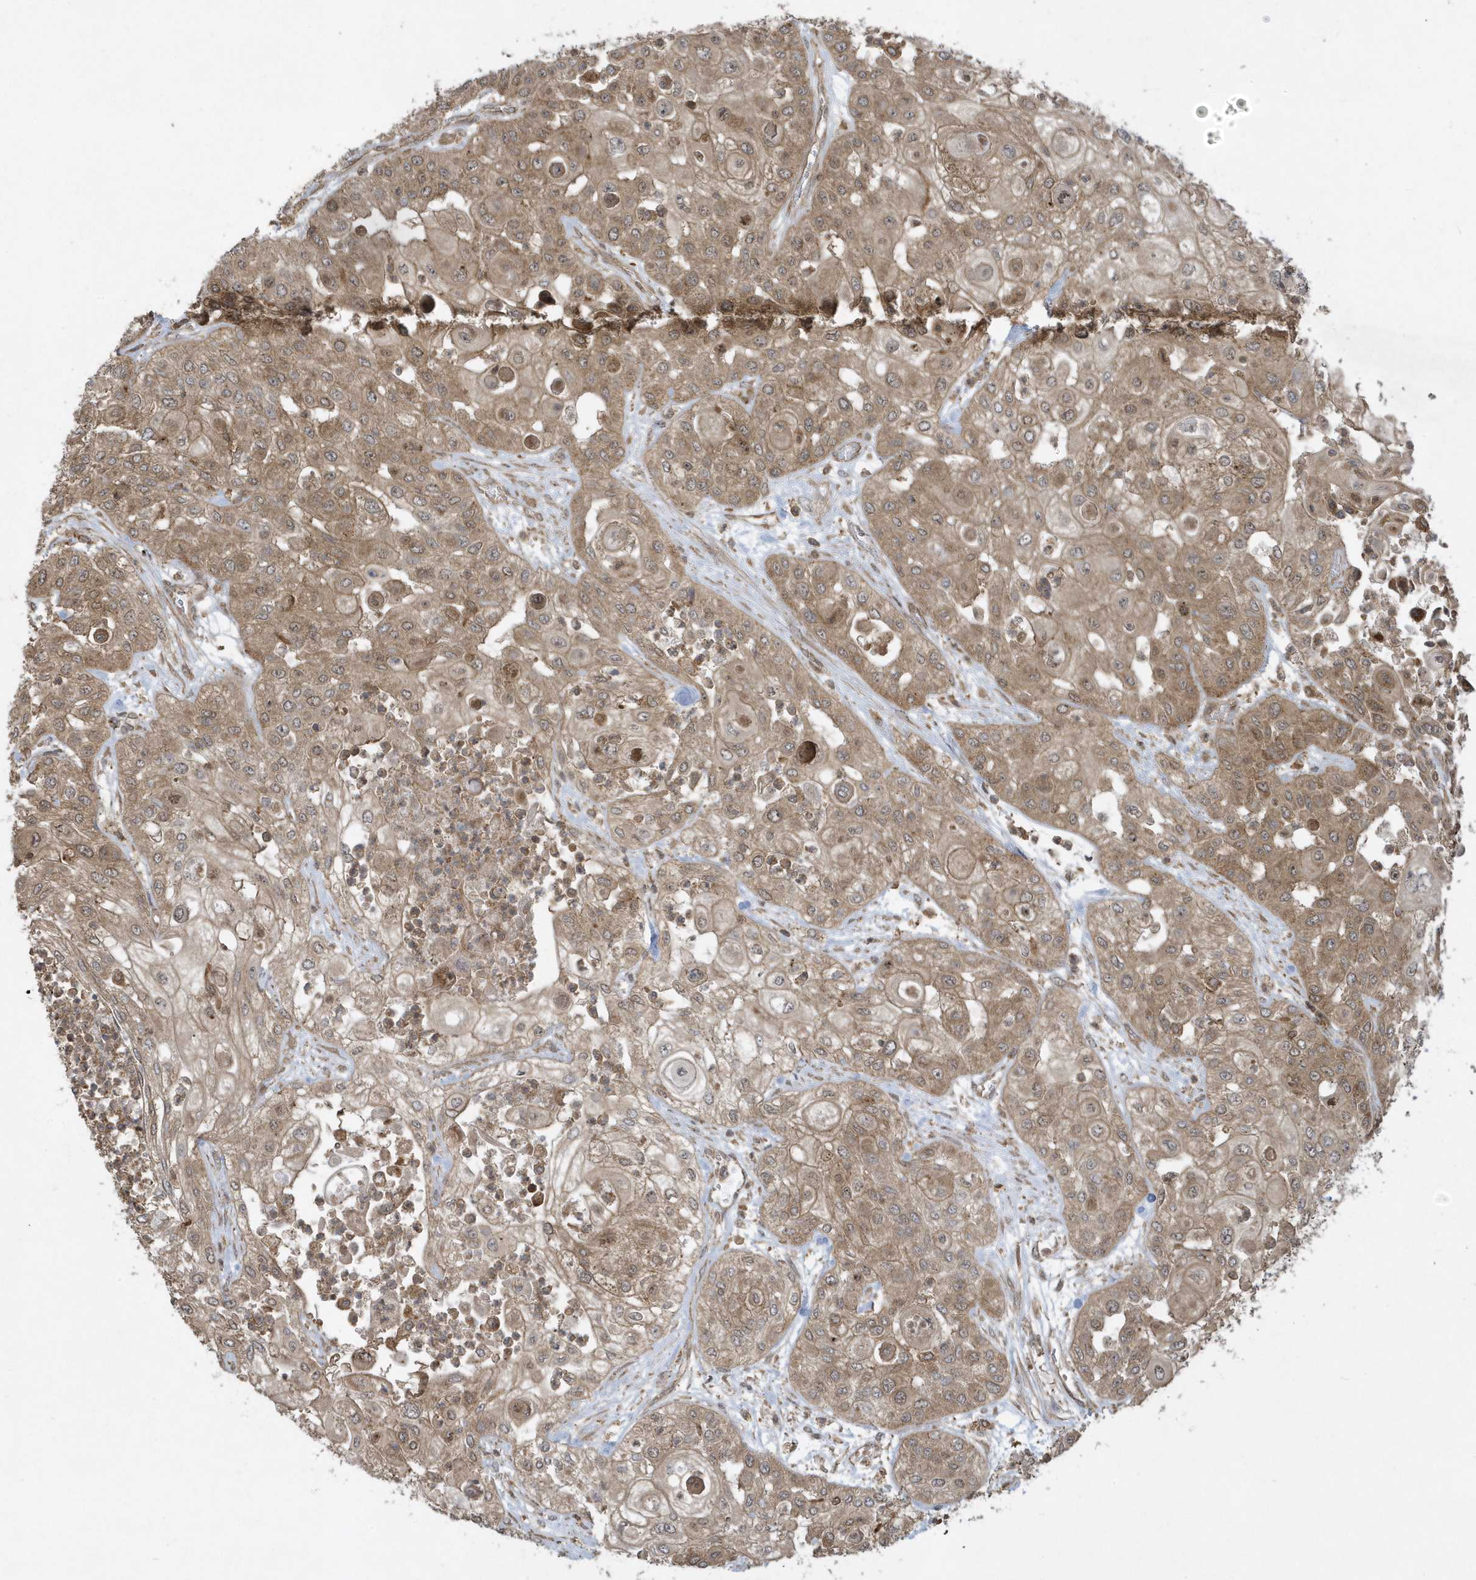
{"staining": {"intensity": "moderate", "quantity": ">75%", "location": "cytoplasmic/membranous"}, "tissue": "urothelial cancer", "cell_type": "Tumor cells", "image_type": "cancer", "snomed": [{"axis": "morphology", "description": "Urothelial carcinoma, High grade"}, {"axis": "topography", "description": "Urinary bladder"}], "caption": "Immunohistochemistry histopathology image of neoplastic tissue: urothelial cancer stained using immunohistochemistry displays medium levels of moderate protein expression localized specifically in the cytoplasmic/membranous of tumor cells, appearing as a cytoplasmic/membranous brown color.", "gene": "STAMBP", "patient": {"sex": "female", "age": 79}}